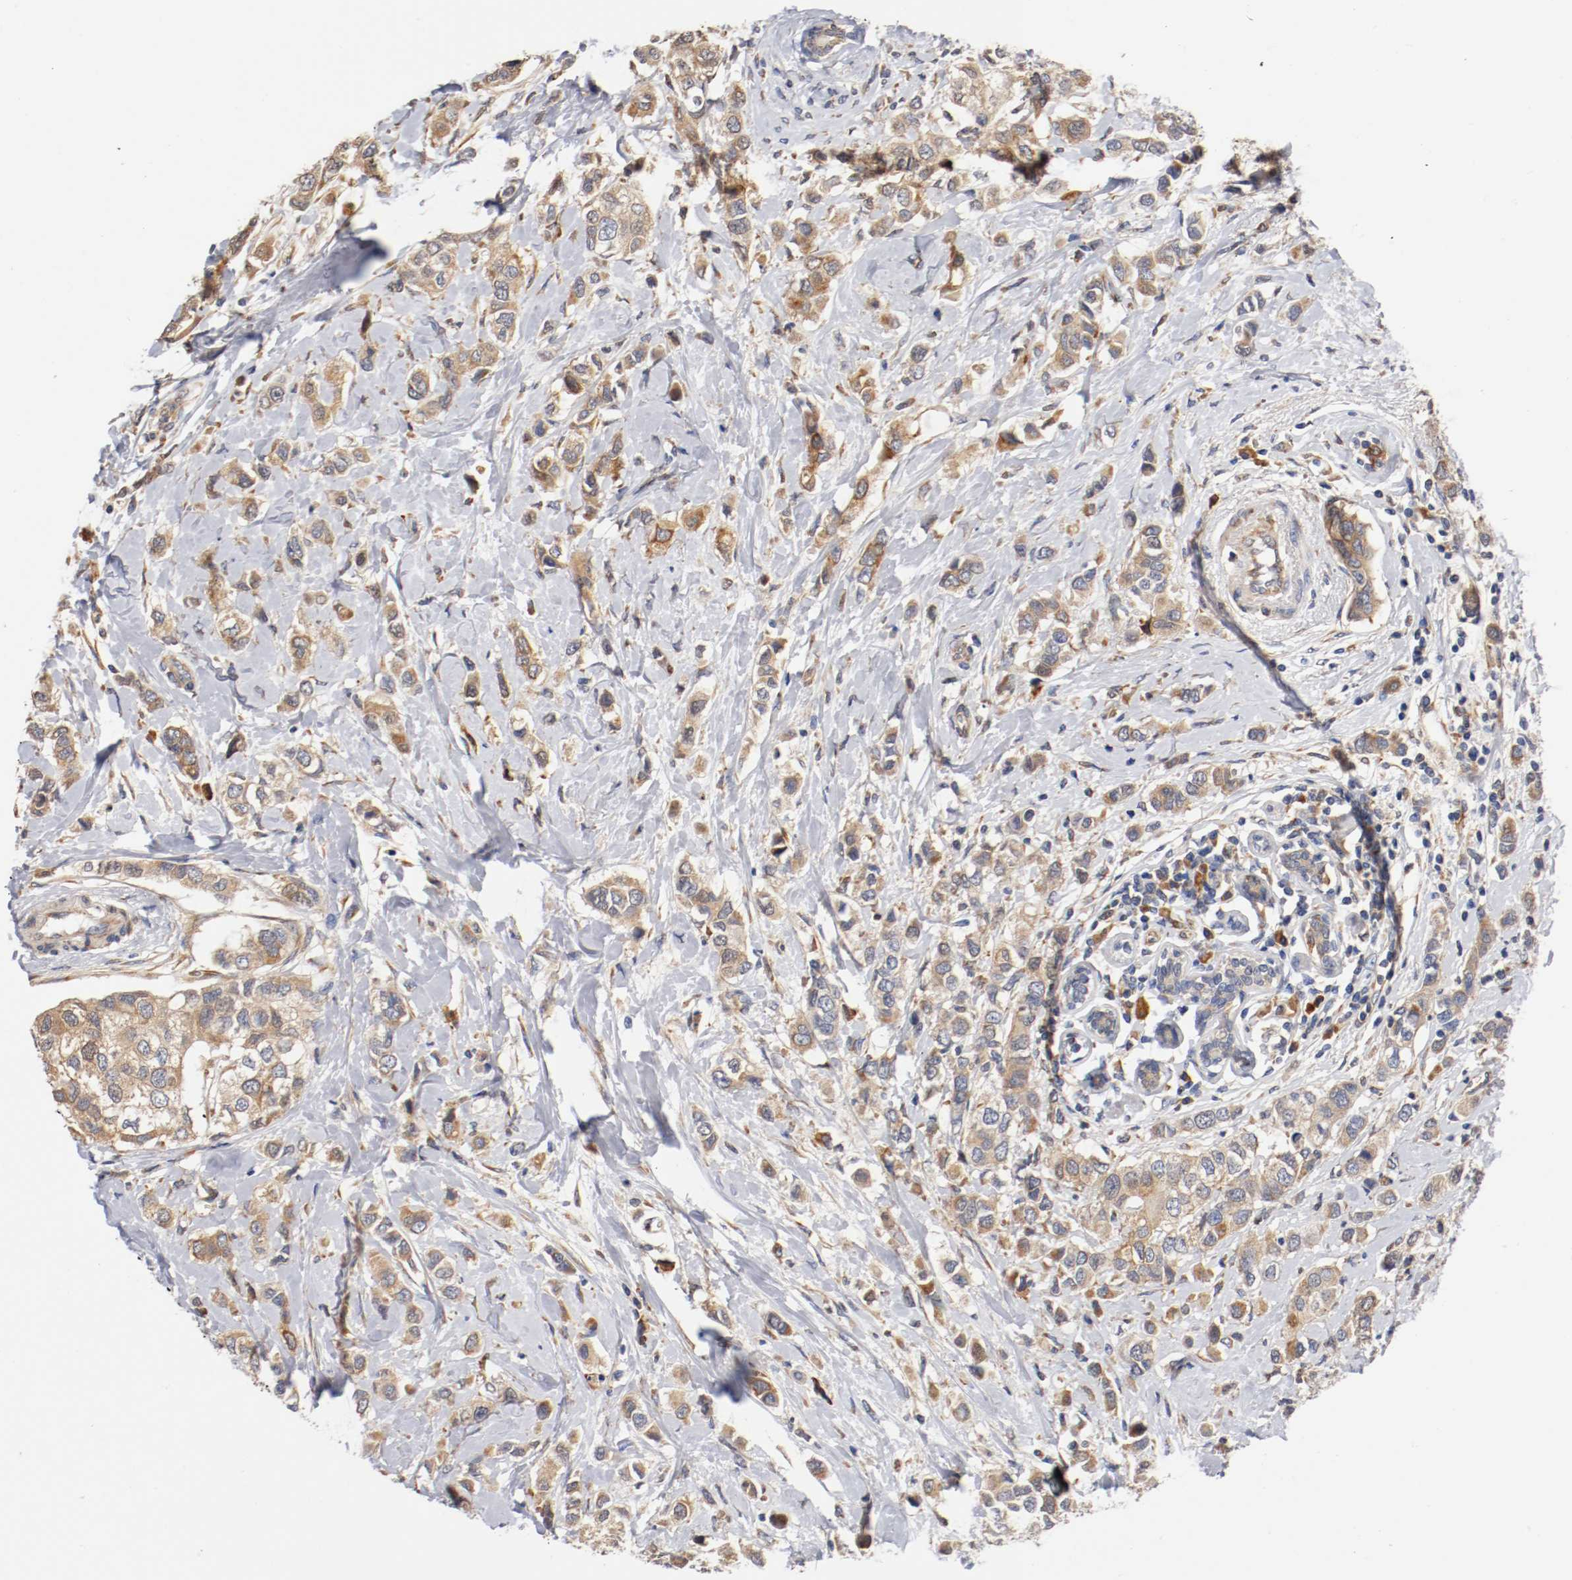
{"staining": {"intensity": "moderate", "quantity": ">75%", "location": "cytoplasmic/membranous"}, "tissue": "breast cancer", "cell_type": "Tumor cells", "image_type": "cancer", "snomed": [{"axis": "morphology", "description": "Duct carcinoma"}, {"axis": "topography", "description": "Breast"}], "caption": "An immunohistochemistry (IHC) image of tumor tissue is shown. Protein staining in brown highlights moderate cytoplasmic/membranous positivity in invasive ductal carcinoma (breast) within tumor cells. The protein of interest is shown in brown color, while the nuclei are stained blue.", "gene": "TNFSF13", "patient": {"sex": "female", "age": 50}}